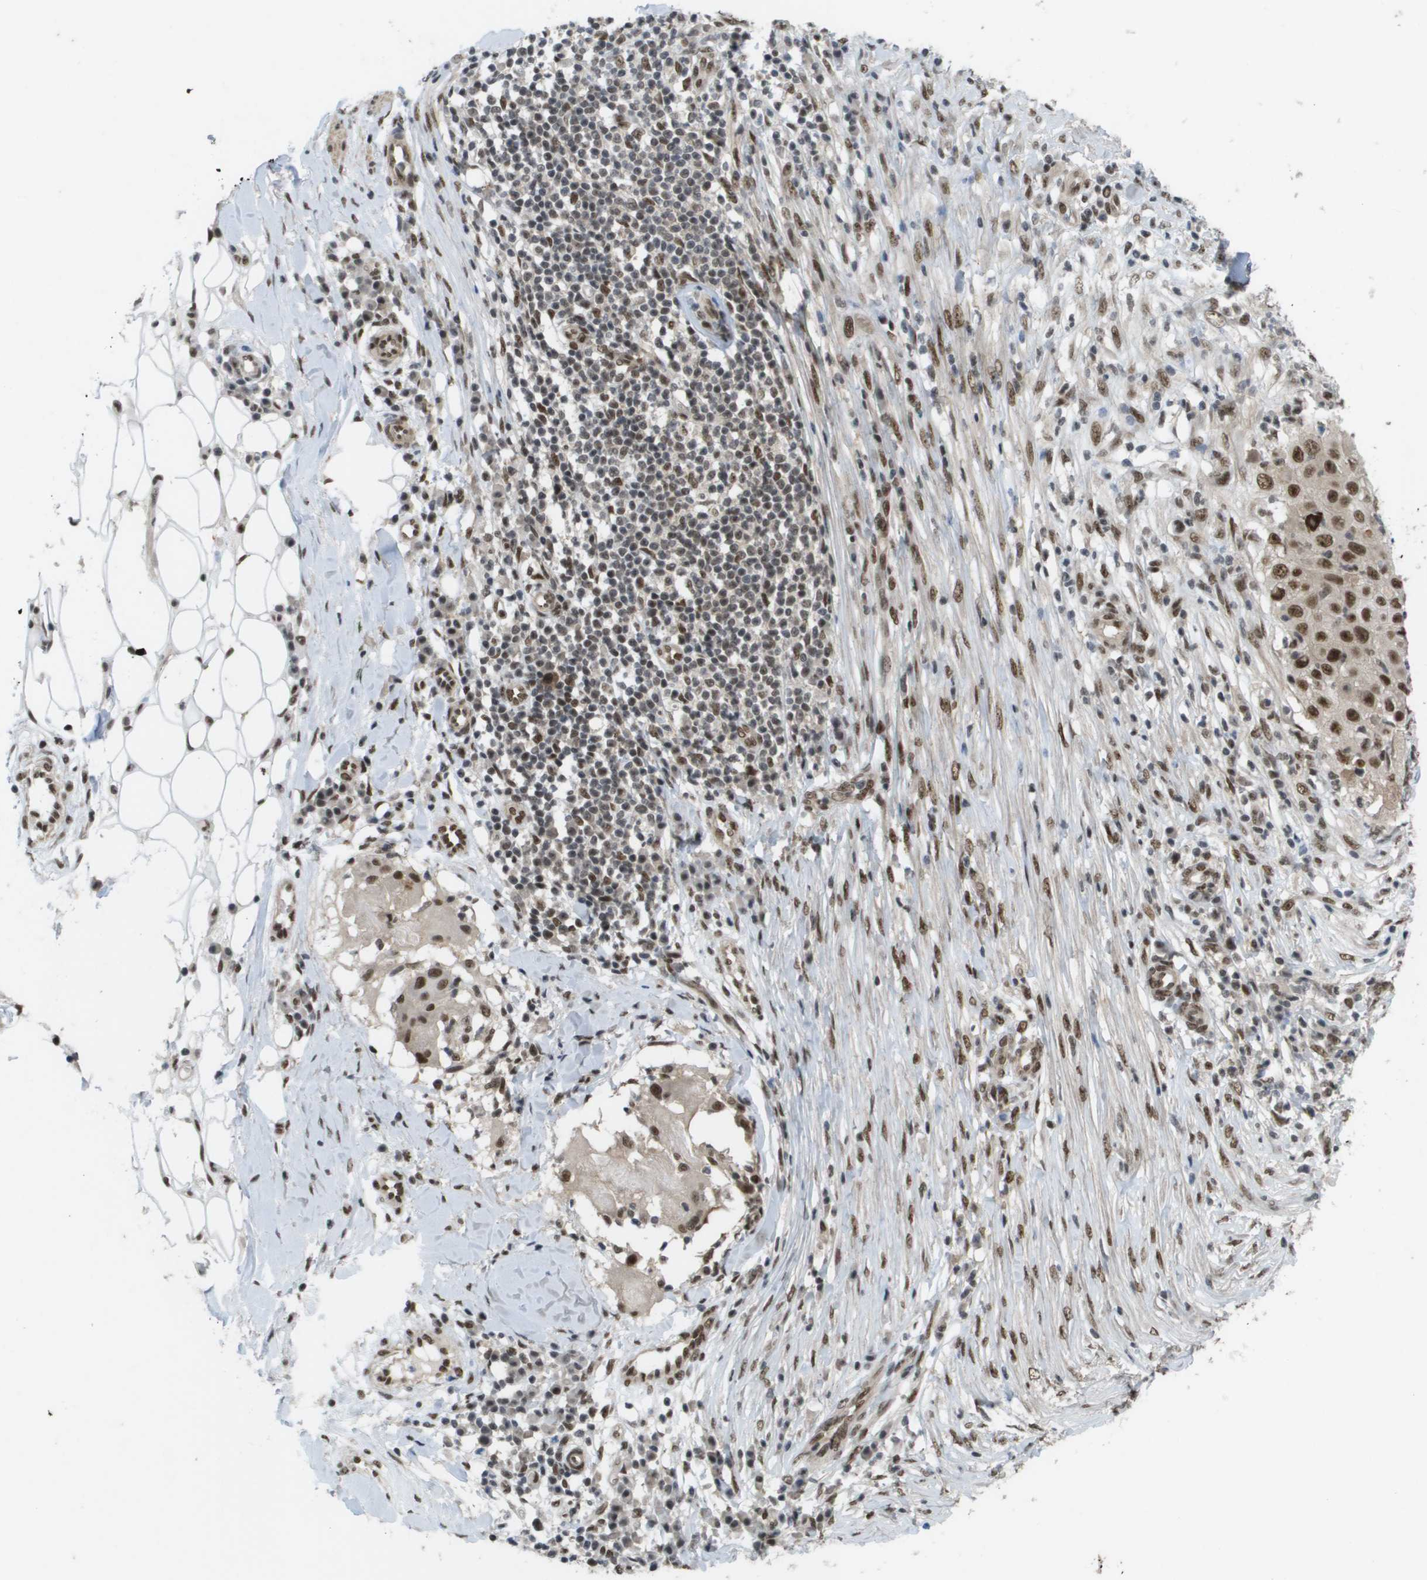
{"staining": {"intensity": "strong", "quantity": ">75%", "location": "nuclear"}, "tissue": "skin cancer", "cell_type": "Tumor cells", "image_type": "cancer", "snomed": [{"axis": "morphology", "description": "Squamous cell carcinoma, NOS"}, {"axis": "topography", "description": "Skin"}], "caption": "Squamous cell carcinoma (skin) stained with a protein marker displays strong staining in tumor cells.", "gene": "CDT1", "patient": {"sex": "male", "age": 86}}